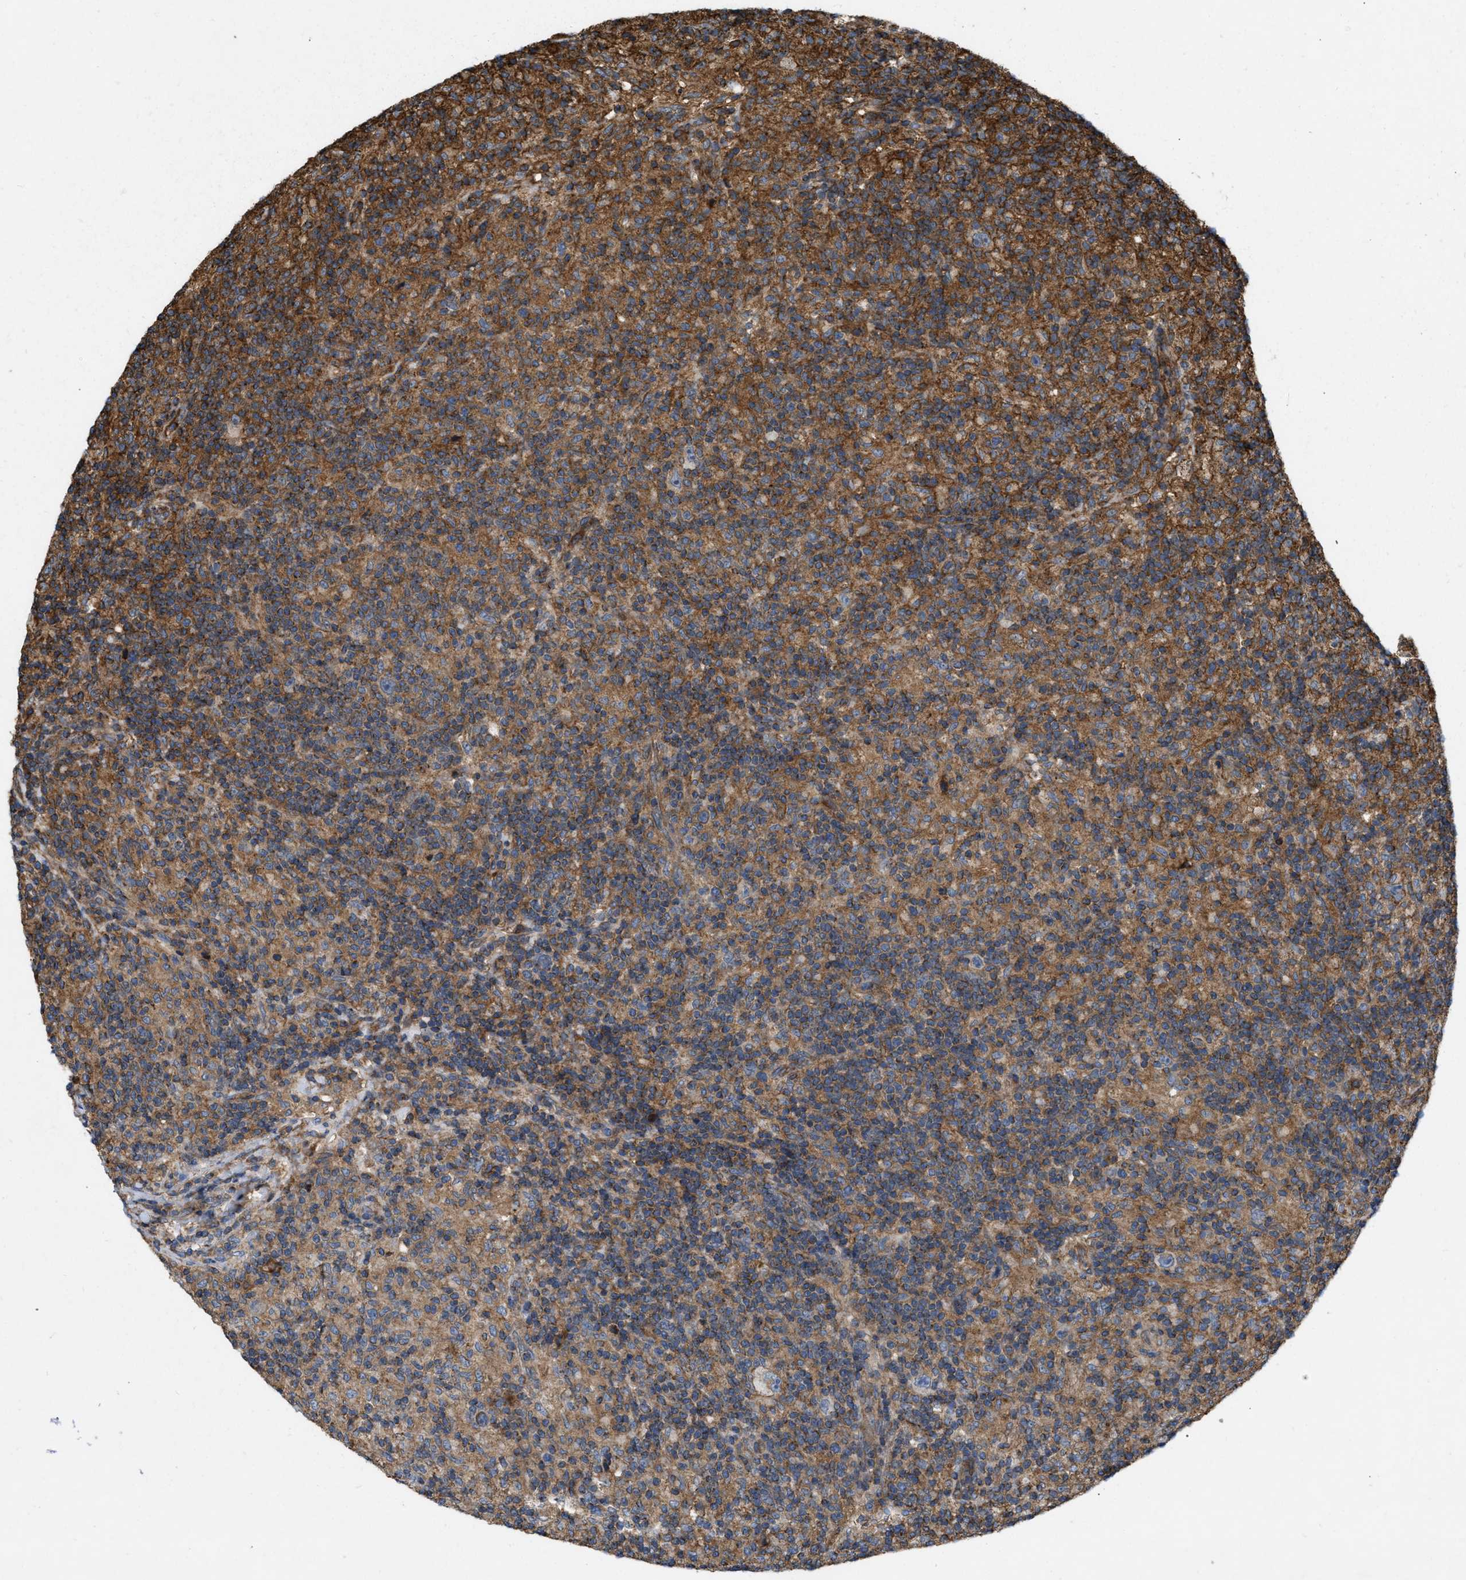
{"staining": {"intensity": "weak", "quantity": "25%-75%", "location": "cytoplasmic/membranous"}, "tissue": "lymphoma", "cell_type": "Tumor cells", "image_type": "cancer", "snomed": [{"axis": "morphology", "description": "Hodgkin's disease, NOS"}, {"axis": "topography", "description": "Lymph node"}], "caption": "IHC histopathology image of neoplastic tissue: Hodgkin's disease stained using IHC reveals low levels of weak protein expression localized specifically in the cytoplasmic/membranous of tumor cells, appearing as a cytoplasmic/membranous brown color.", "gene": "GNB4", "patient": {"sex": "male", "age": 70}}